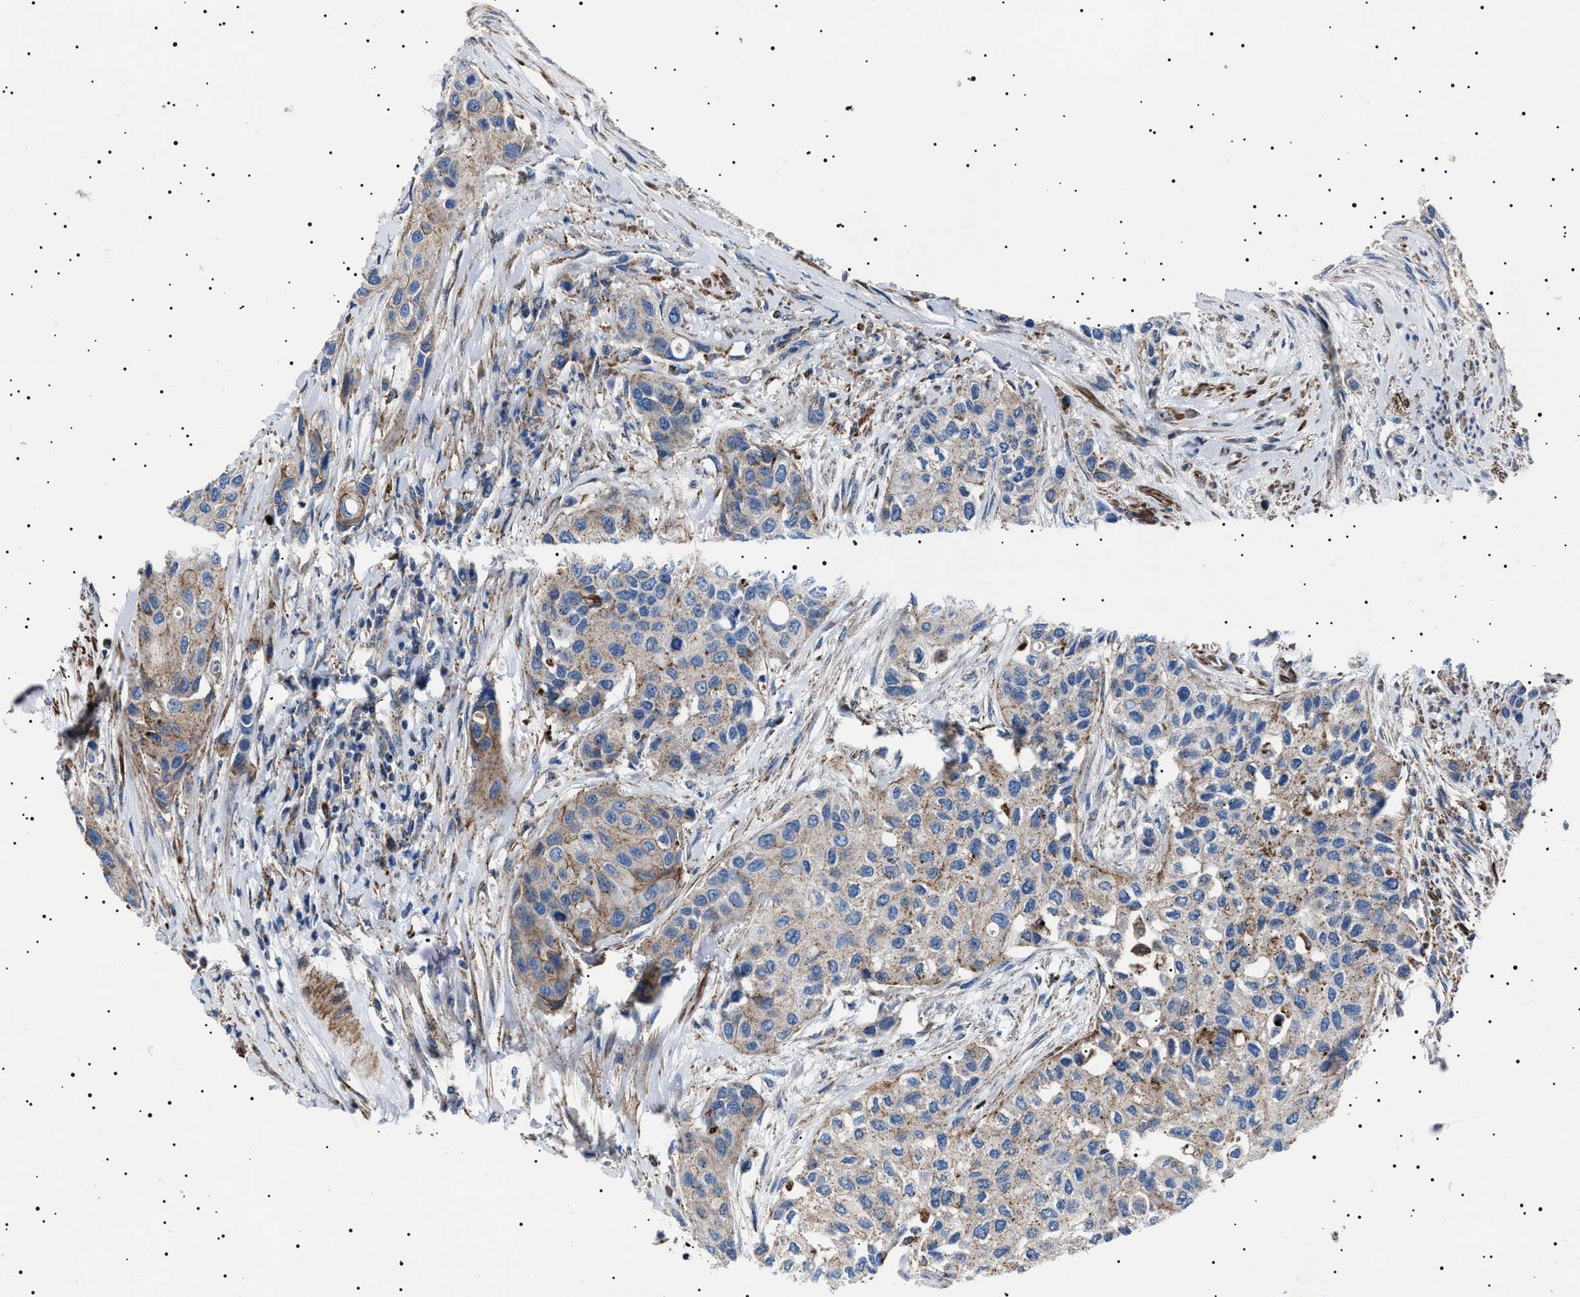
{"staining": {"intensity": "moderate", "quantity": "<25%", "location": "cytoplasmic/membranous"}, "tissue": "urothelial cancer", "cell_type": "Tumor cells", "image_type": "cancer", "snomed": [{"axis": "morphology", "description": "Urothelial carcinoma, High grade"}, {"axis": "topography", "description": "Urinary bladder"}], "caption": "IHC photomicrograph of high-grade urothelial carcinoma stained for a protein (brown), which exhibits low levels of moderate cytoplasmic/membranous staining in about <25% of tumor cells.", "gene": "NEU1", "patient": {"sex": "female", "age": 56}}